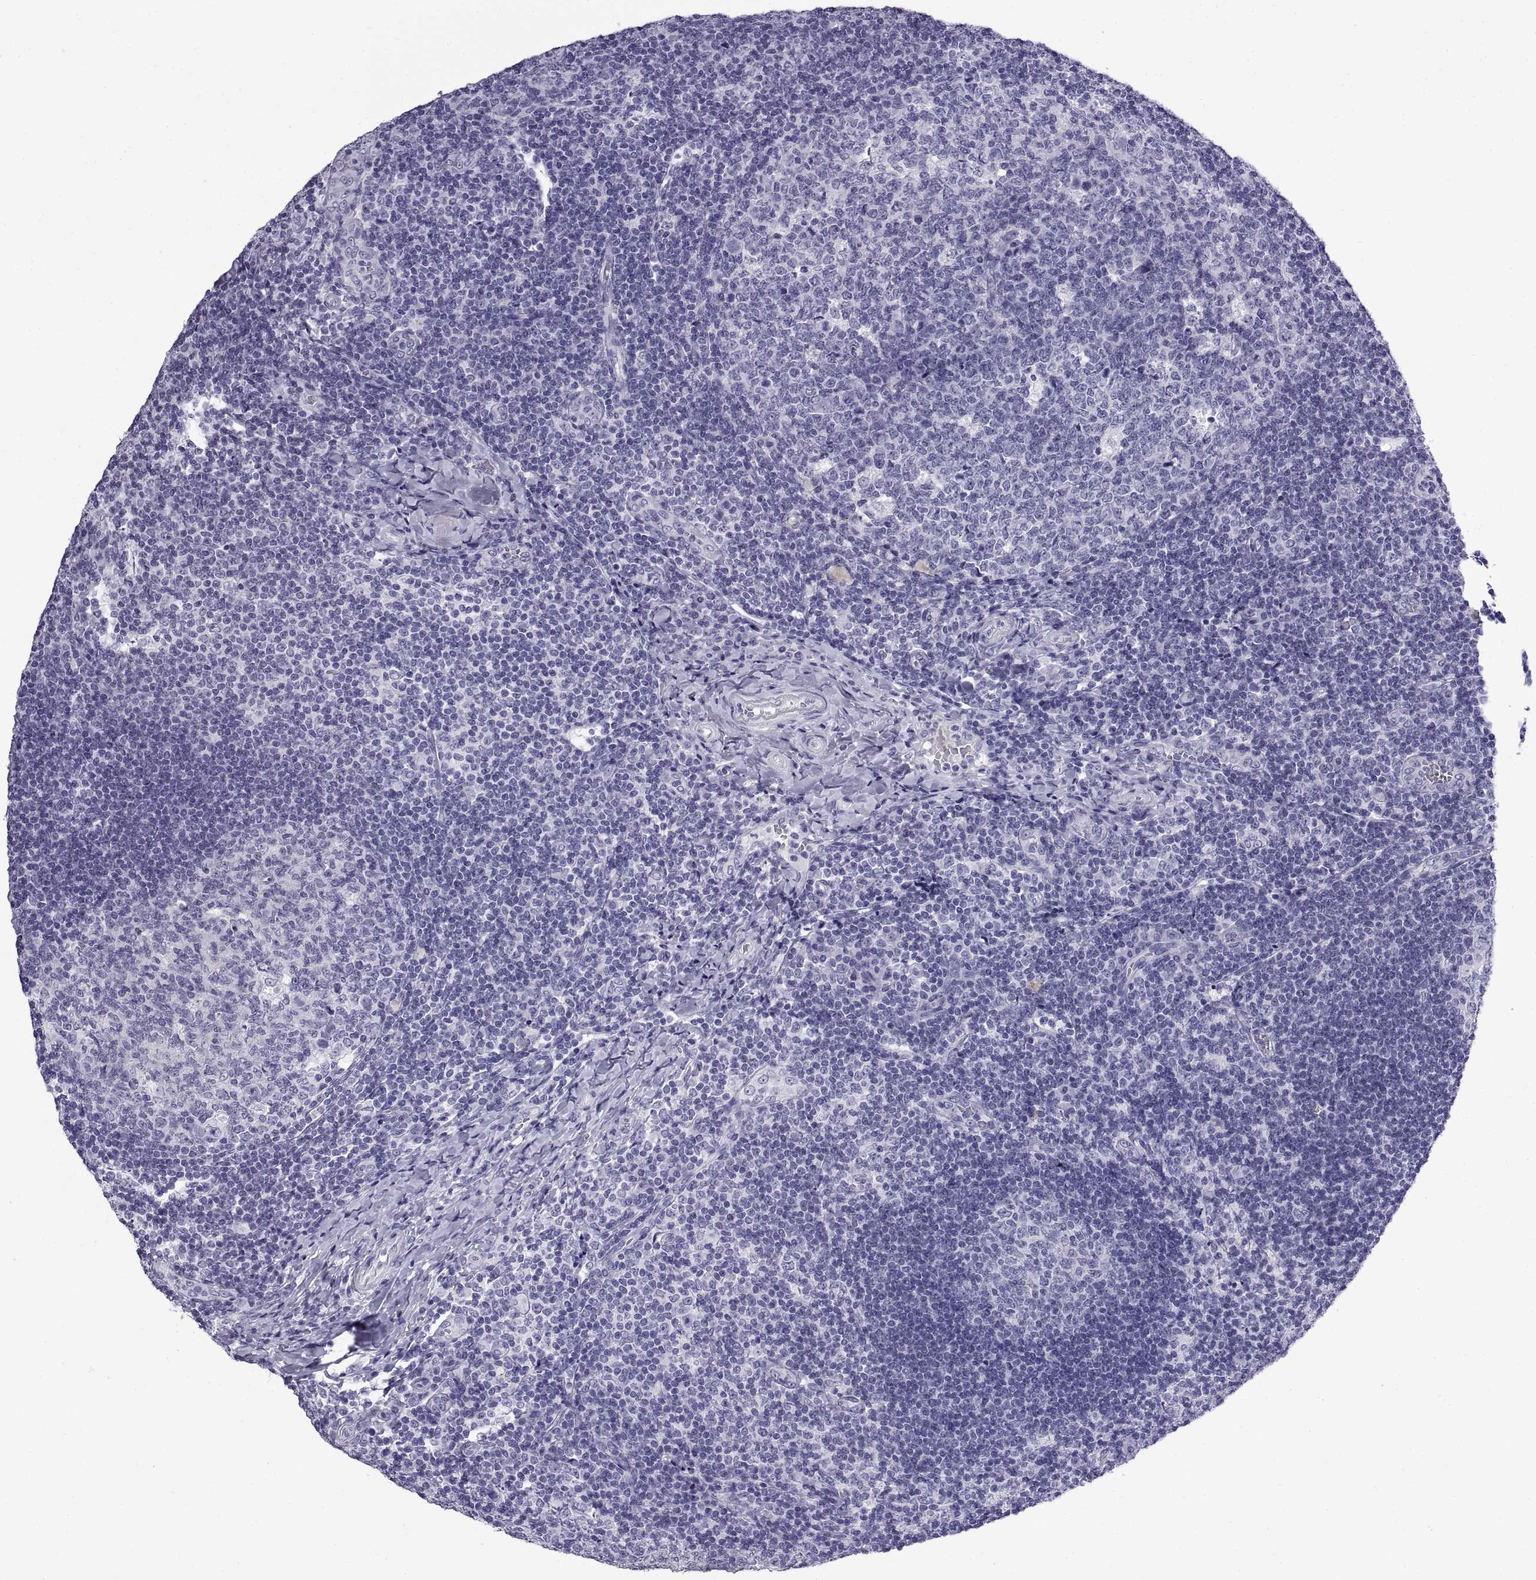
{"staining": {"intensity": "negative", "quantity": "none", "location": "none"}, "tissue": "tonsil", "cell_type": "Germinal center cells", "image_type": "normal", "snomed": [{"axis": "morphology", "description": "Normal tissue, NOS"}, {"axis": "topography", "description": "Tonsil"}], "caption": "Normal tonsil was stained to show a protein in brown. There is no significant positivity in germinal center cells.", "gene": "CRISP1", "patient": {"sex": "male", "age": 17}}